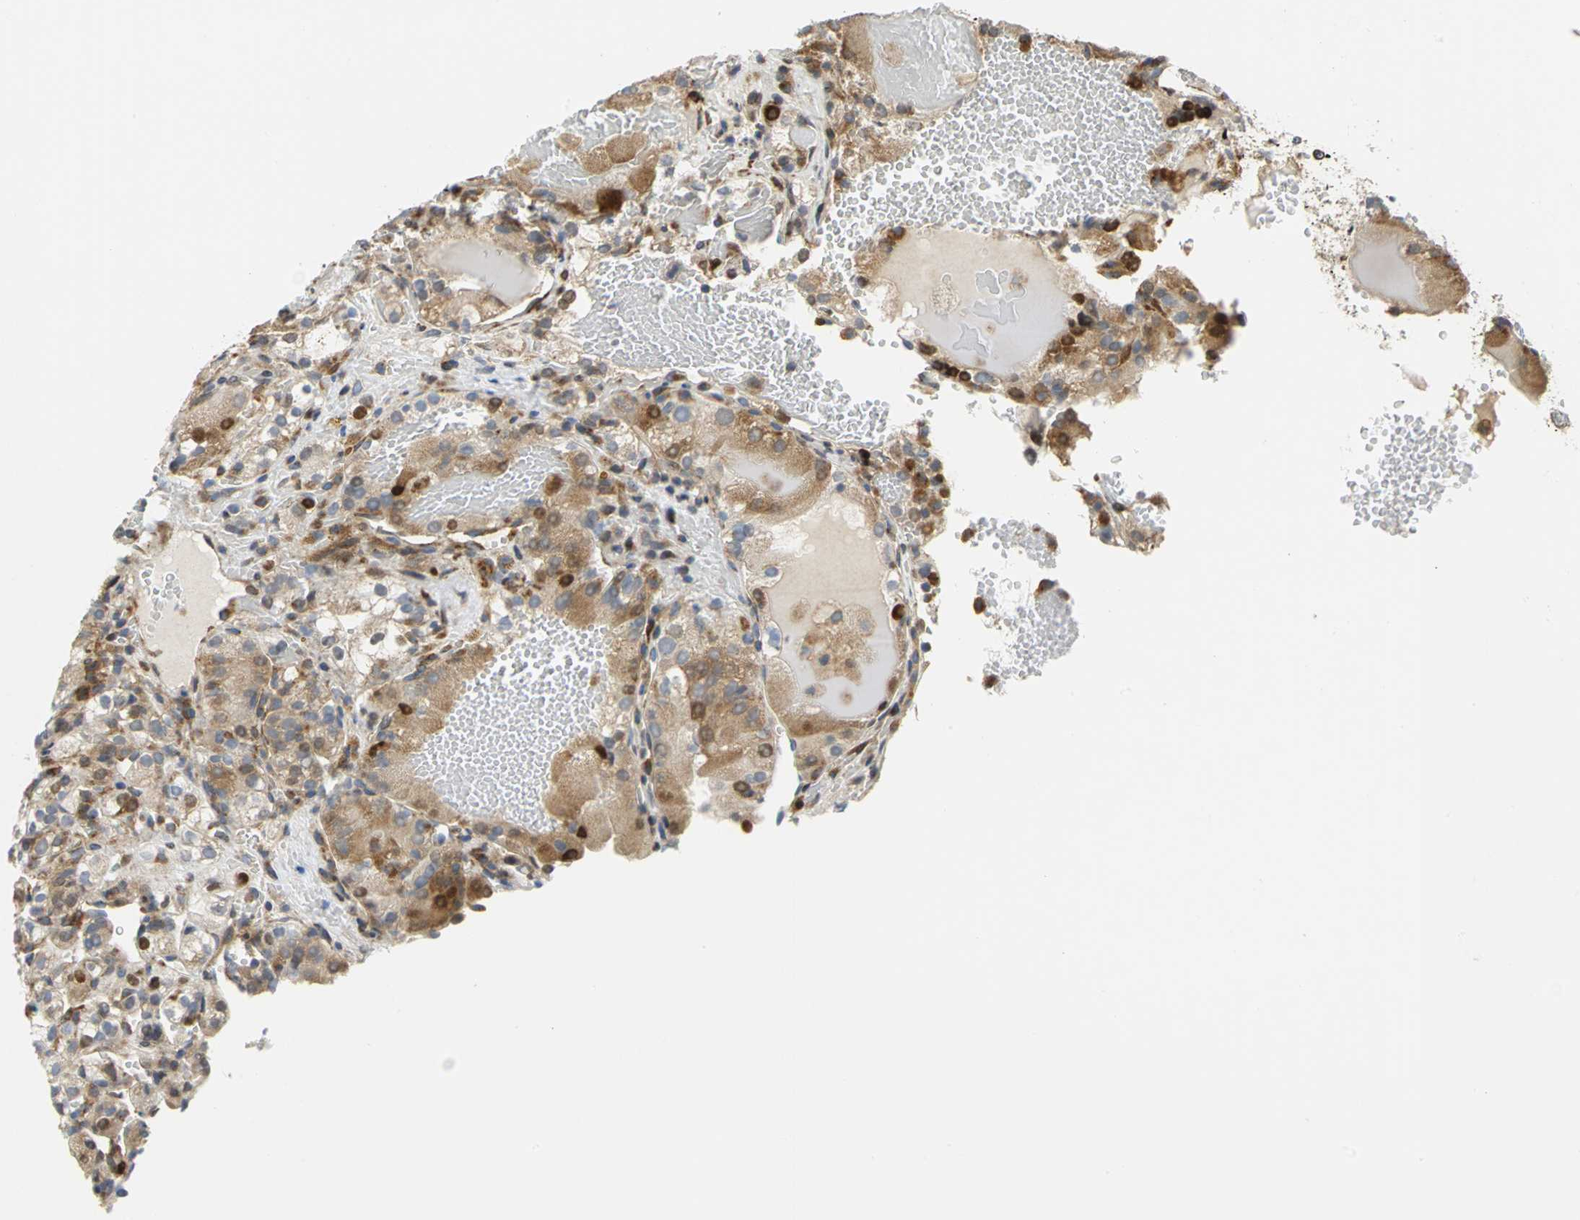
{"staining": {"intensity": "moderate", "quantity": "25%-75%", "location": "cytoplasmic/membranous"}, "tissue": "renal cancer", "cell_type": "Tumor cells", "image_type": "cancer", "snomed": [{"axis": "morphology", "description": "Normal tissue, NOS"}, {"axis": "morphology", "description": "Adenocarcinoma, NOS"}, {"axis": "topography", "description": "Kidney"}], "caption": "High-magnification brightfield microscopy of renal cancer stained with DAB (3,3'-diaminobenzidine) (brown) and counterstained with hematoxylin (blue). tumor cells exhibit moderate cytoplasmic/membranous expression is seen in approximately25%-75% of cells.", "gene": "YBX1", "patient": {"sex": "male", "age": 61}}